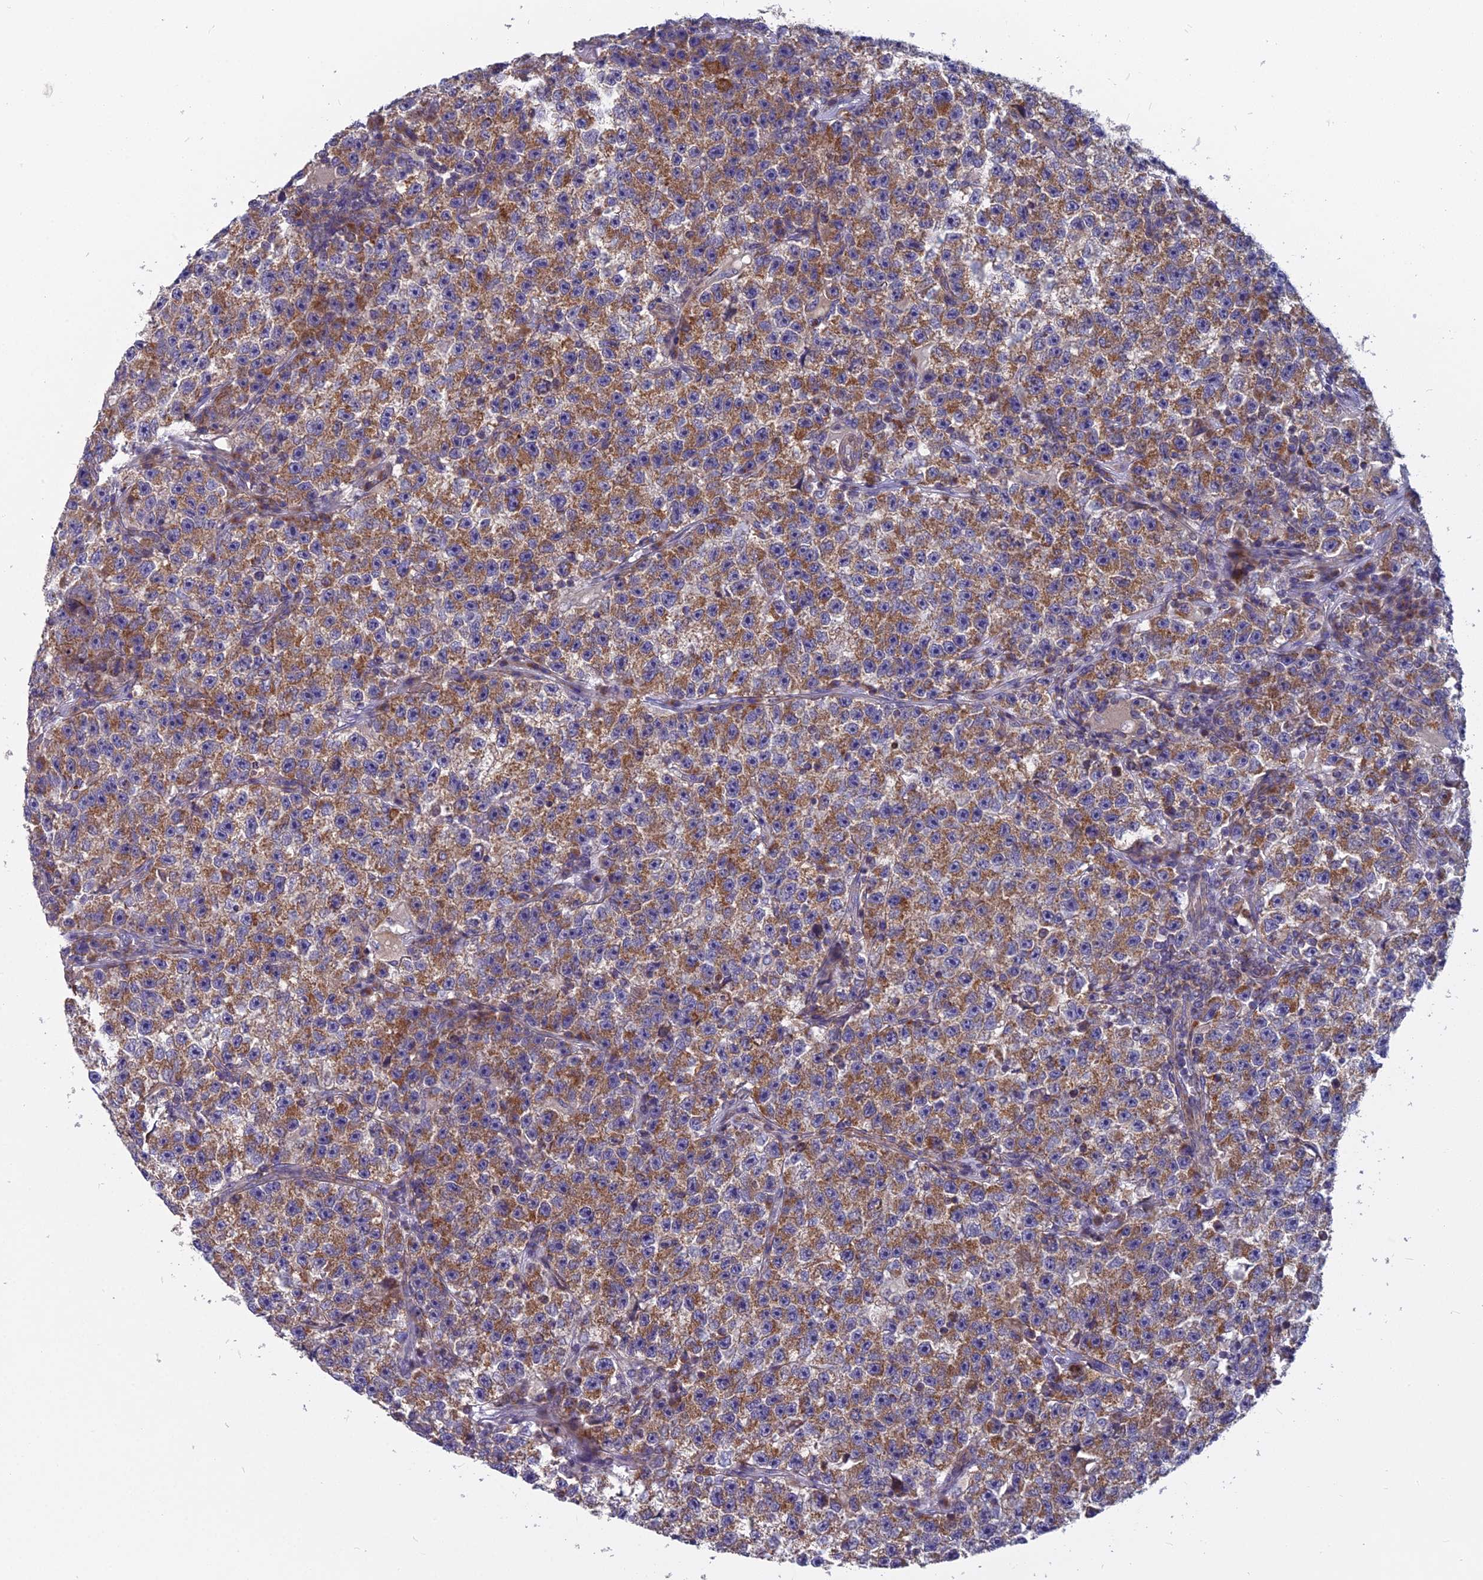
{"staining": {"intensity": "moderate", "quantity": ">75%", "location": "cytoplasmic/membranous"}, "tissue": "testis cancer", "cell_type": "Tumor cells", "image_type": "cancer", "snomed": [{"axis": "morphology", "description": "Seminoma, NOS"}, {"axis": "topography", "description": "Testis"}], "caption": "High-power microscopy captured an immunohistochemistry (IHC) micrograph of testis seminoma, revealing moderate cytoplasmic/membranous staining in approximately >75% of tumor cells.", "gene": "COX20", "patient": {"sex": "male", "age": 22}}